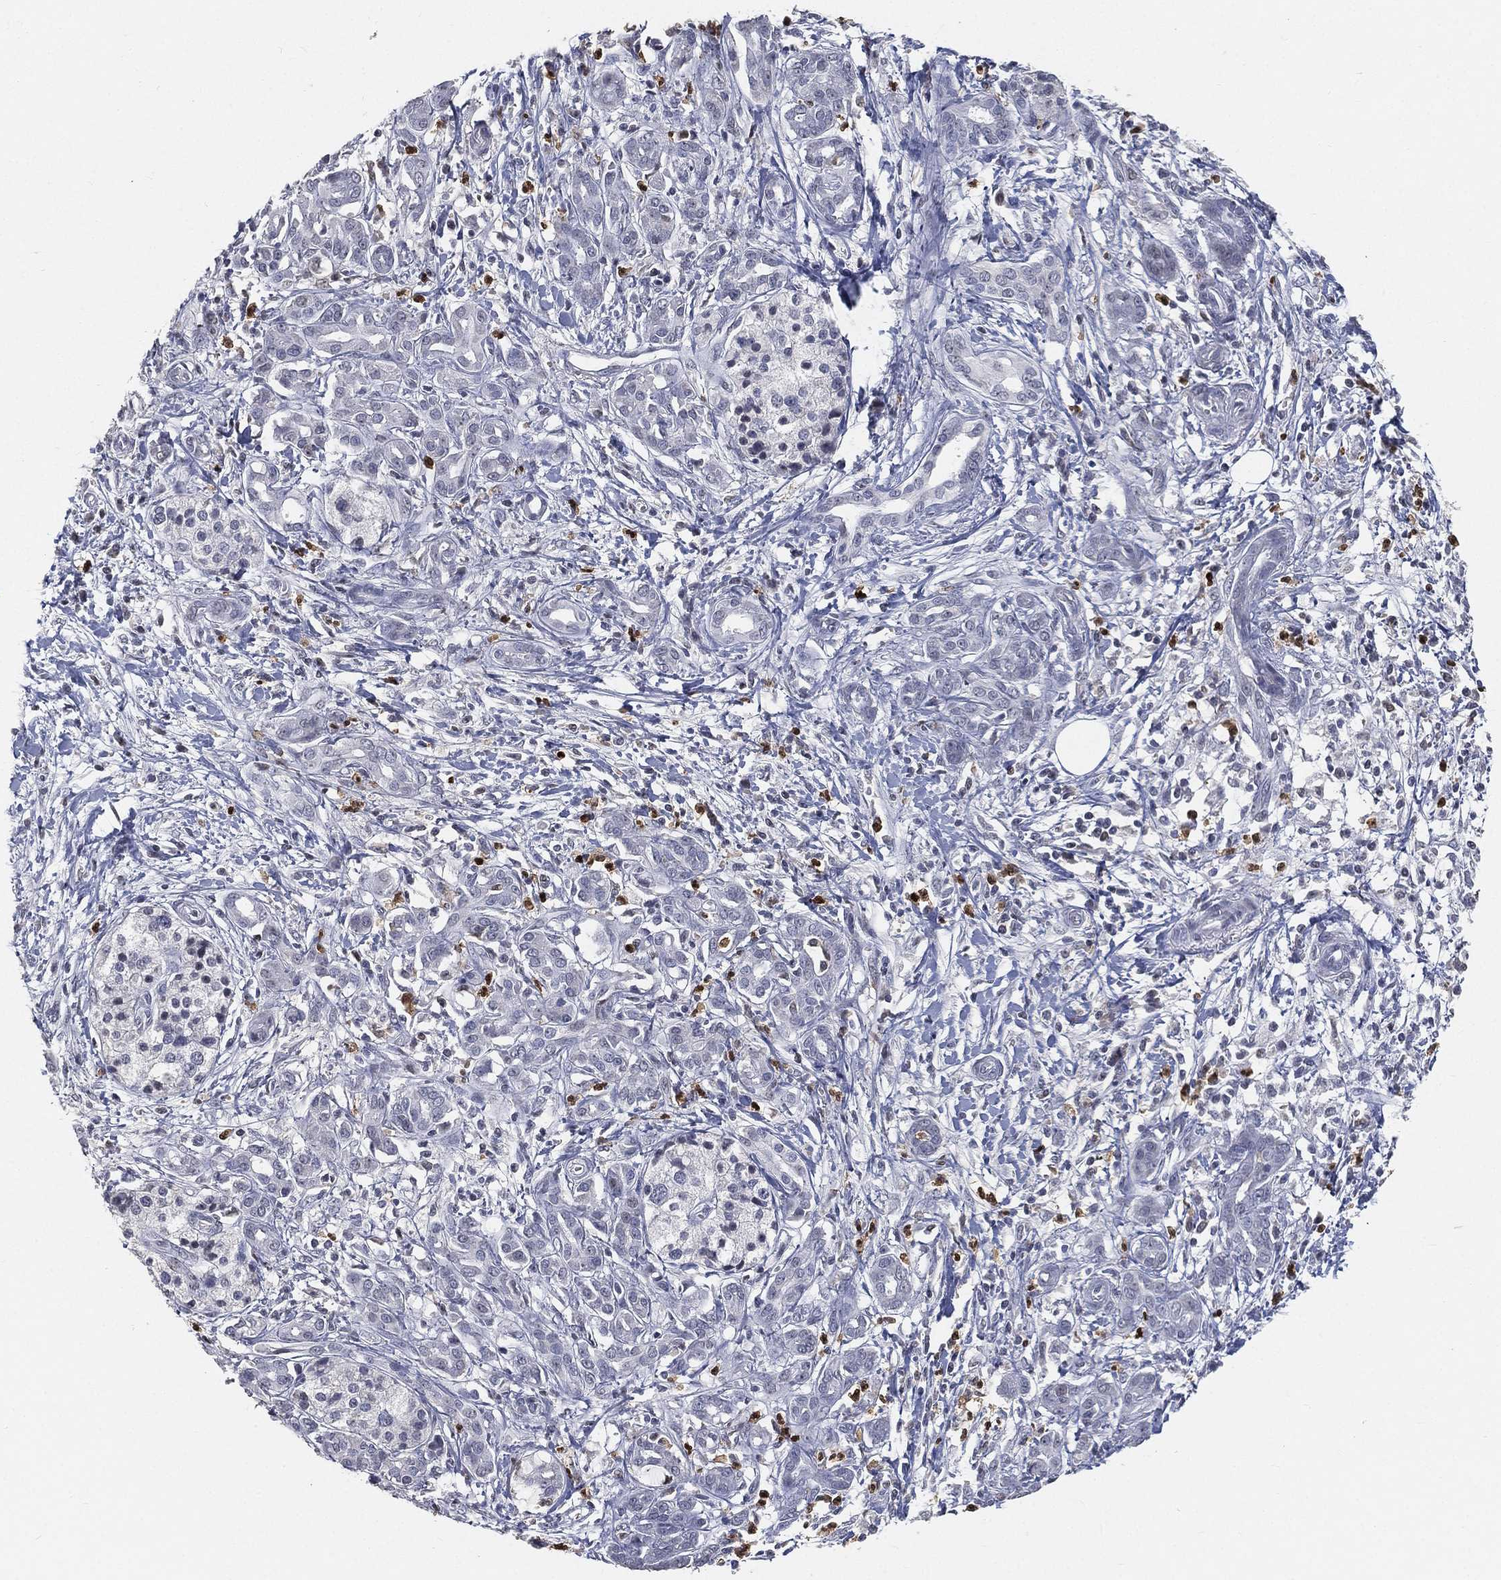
{"staining": {"intensity": "negative", "quantity": "none", "location": "none"}, "tissue": "pancreatic cancer", "cell_type": "Tumor cells", "image_type": "cancer", "snomed": [{"axis": "morphology", "description": "Adenocarcinoma, NOS"}, {"axis": "topography", "description": "Pancreas"}], "caption": "High power microscopy micrograph of an immunohistochemistry histopathology image of adenocarcinoma (pancreatic), revealing no significant positivity in tumor cells.", "gene": "ARG1", "patient": {"sex": "male", "age": 72}}